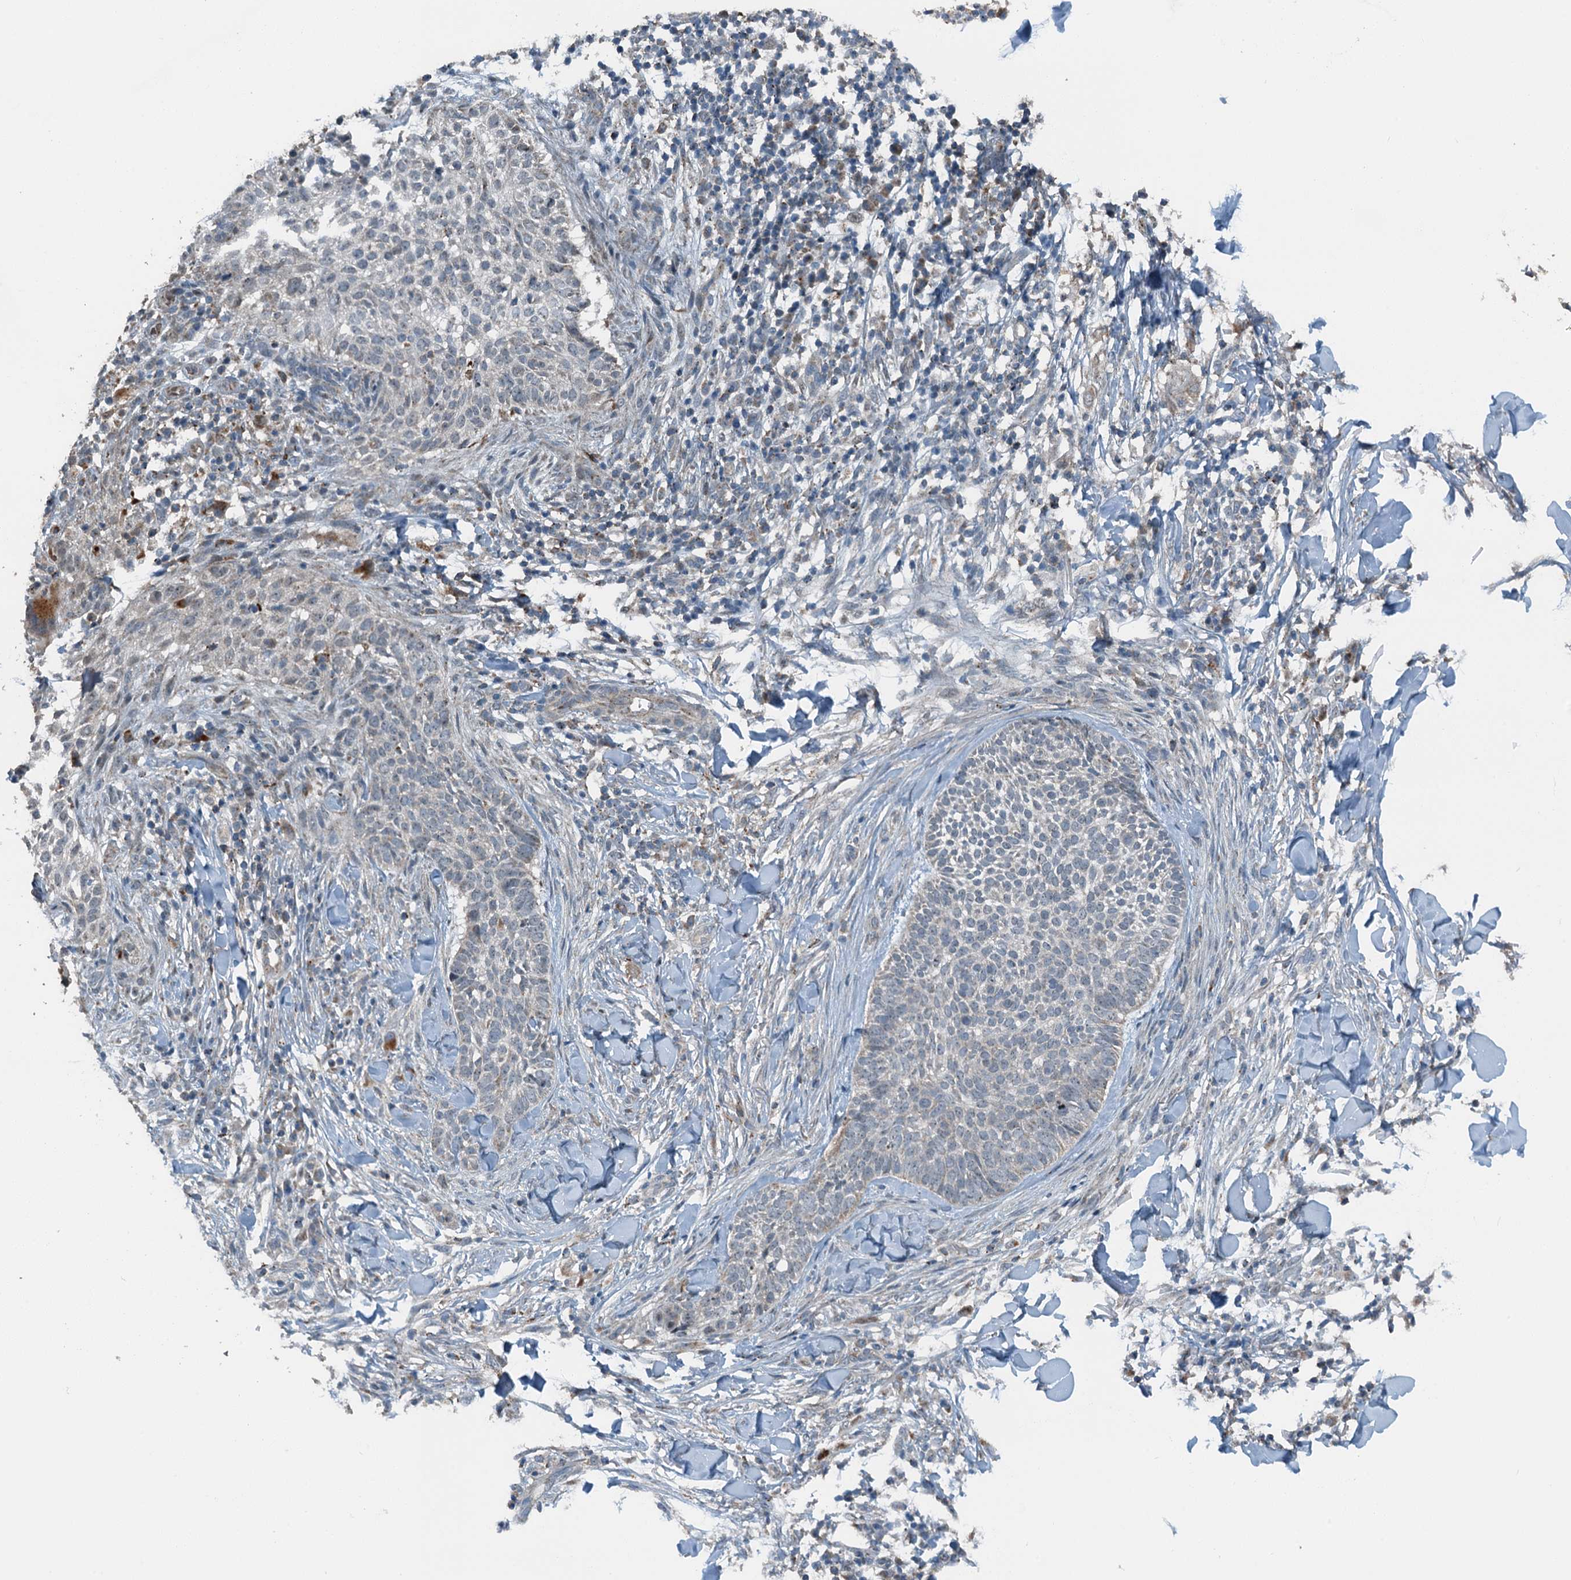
{"staining": {"intensity": "negative", "quantity": "none", "location": "none"}, "tissue": "skin cancer", "cell_type": "Tumor cells", "image_type": "cancer", "snomed": [{"axis": "morphology", "description": "Normal tissue, NOS"}, {"axis": "morphology", "description": "Basal cell carcinoma"}, {"axis": "topography", "description": "Skin"}], "caption": "The IHC photomicrograph has no significant staining in tumor cells of skin cancer tissue. The staining is performed using DAB brown chromogen with nuclei counter-stained in using hematoxylin.", "gene": "BMERB1", "patient": {"sex": "male", "age": 67}}